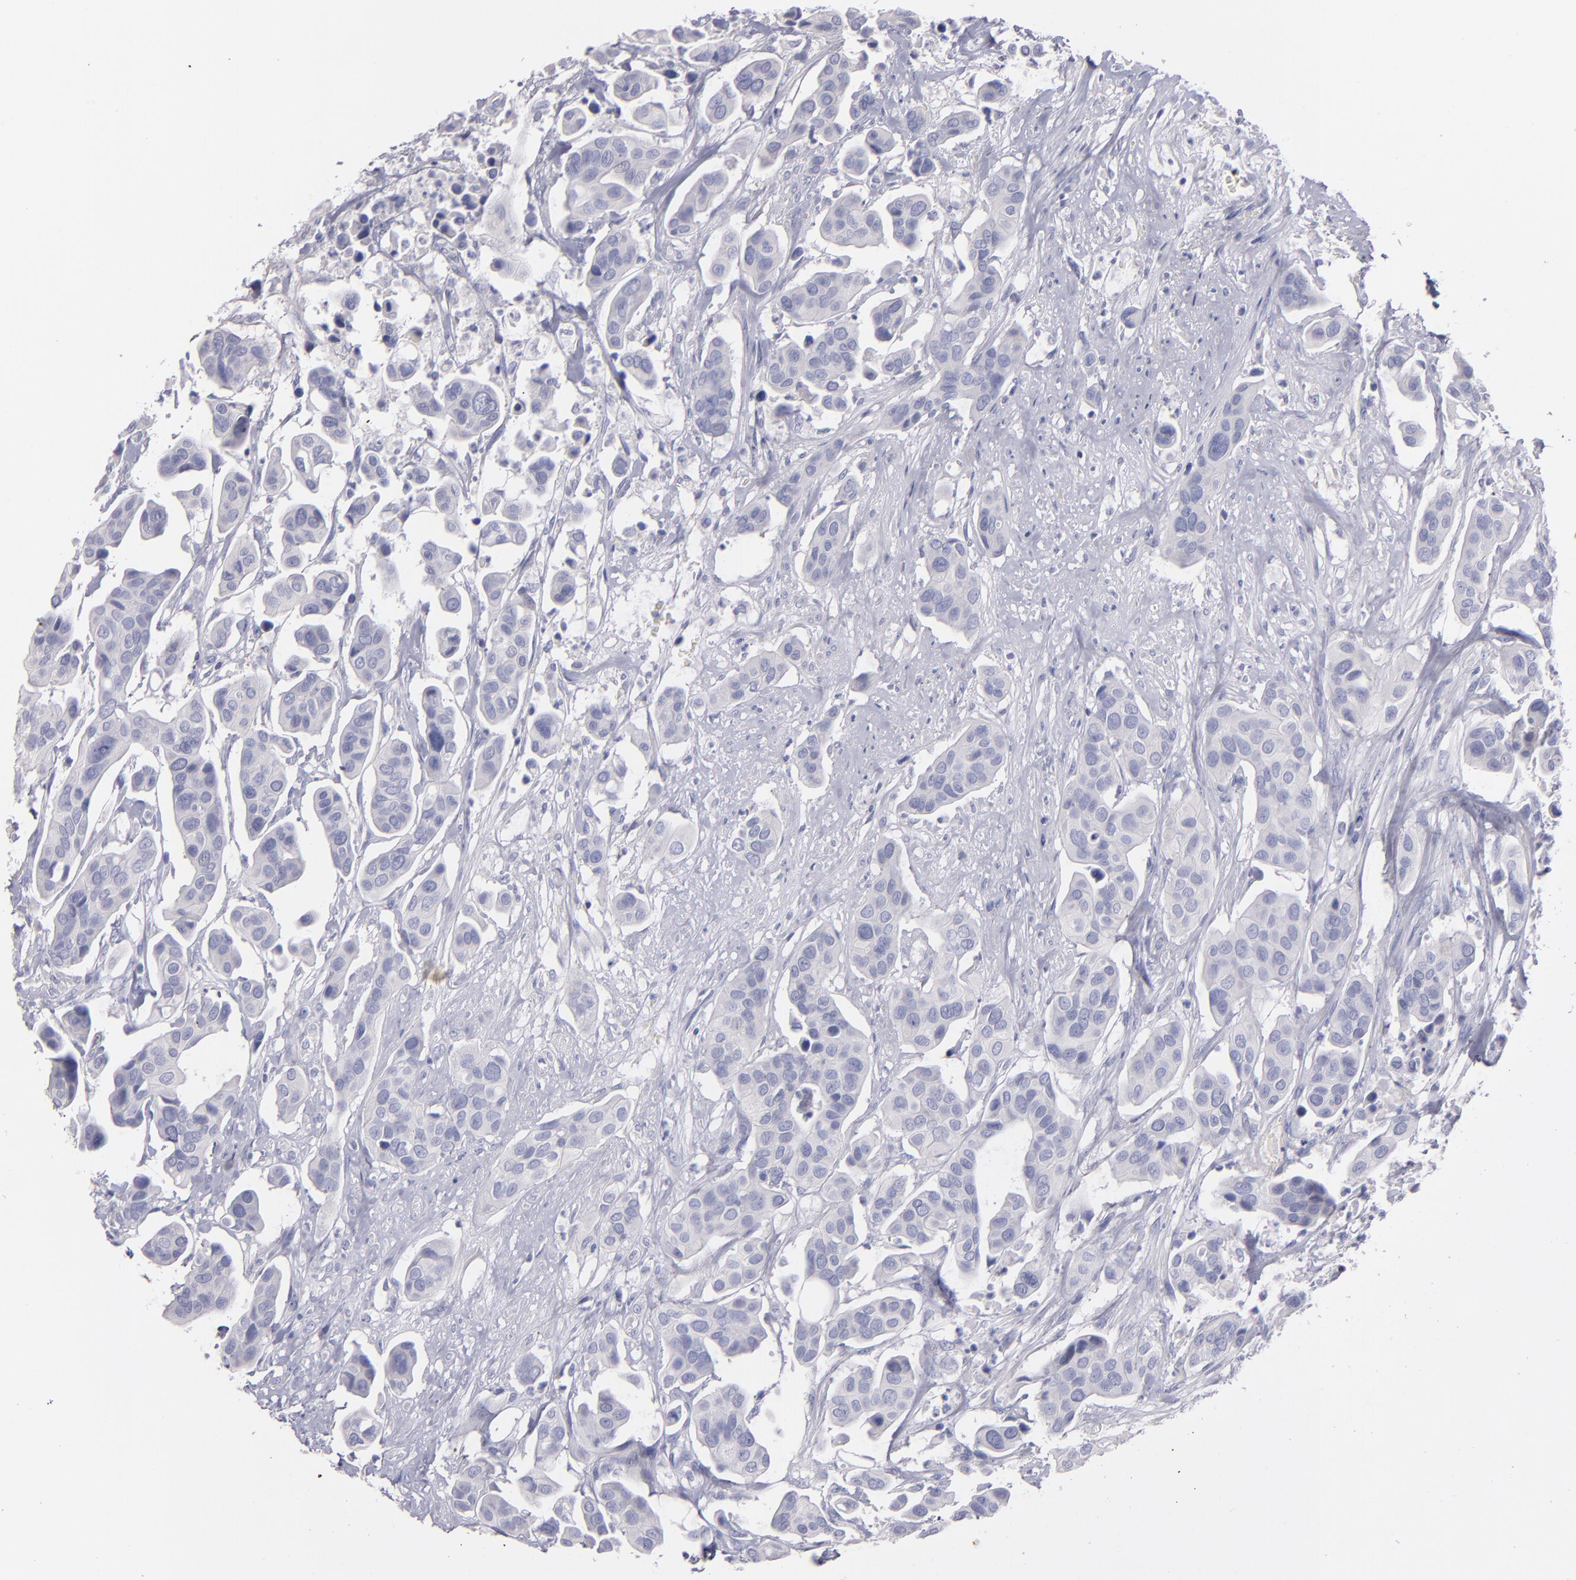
{"staining": {"intensity": "negative", "quantity": "none", "location": "none"}, "tissue": "urothelial cancer", "cell_type": "Tumor cells", "image_type": "cancer", "snomed": [{"axis": "morphology", "description": "Adenocarcinoma, NOS"}, {"axis": "topography", "description": "Urinary bladder"}], "caption": "Urothelial cancer was stained to show a protein in brown. There is no significant staining in tumor cells.", "gene": "SNAP25", "patient": {"sex": "male", "age": 61}}